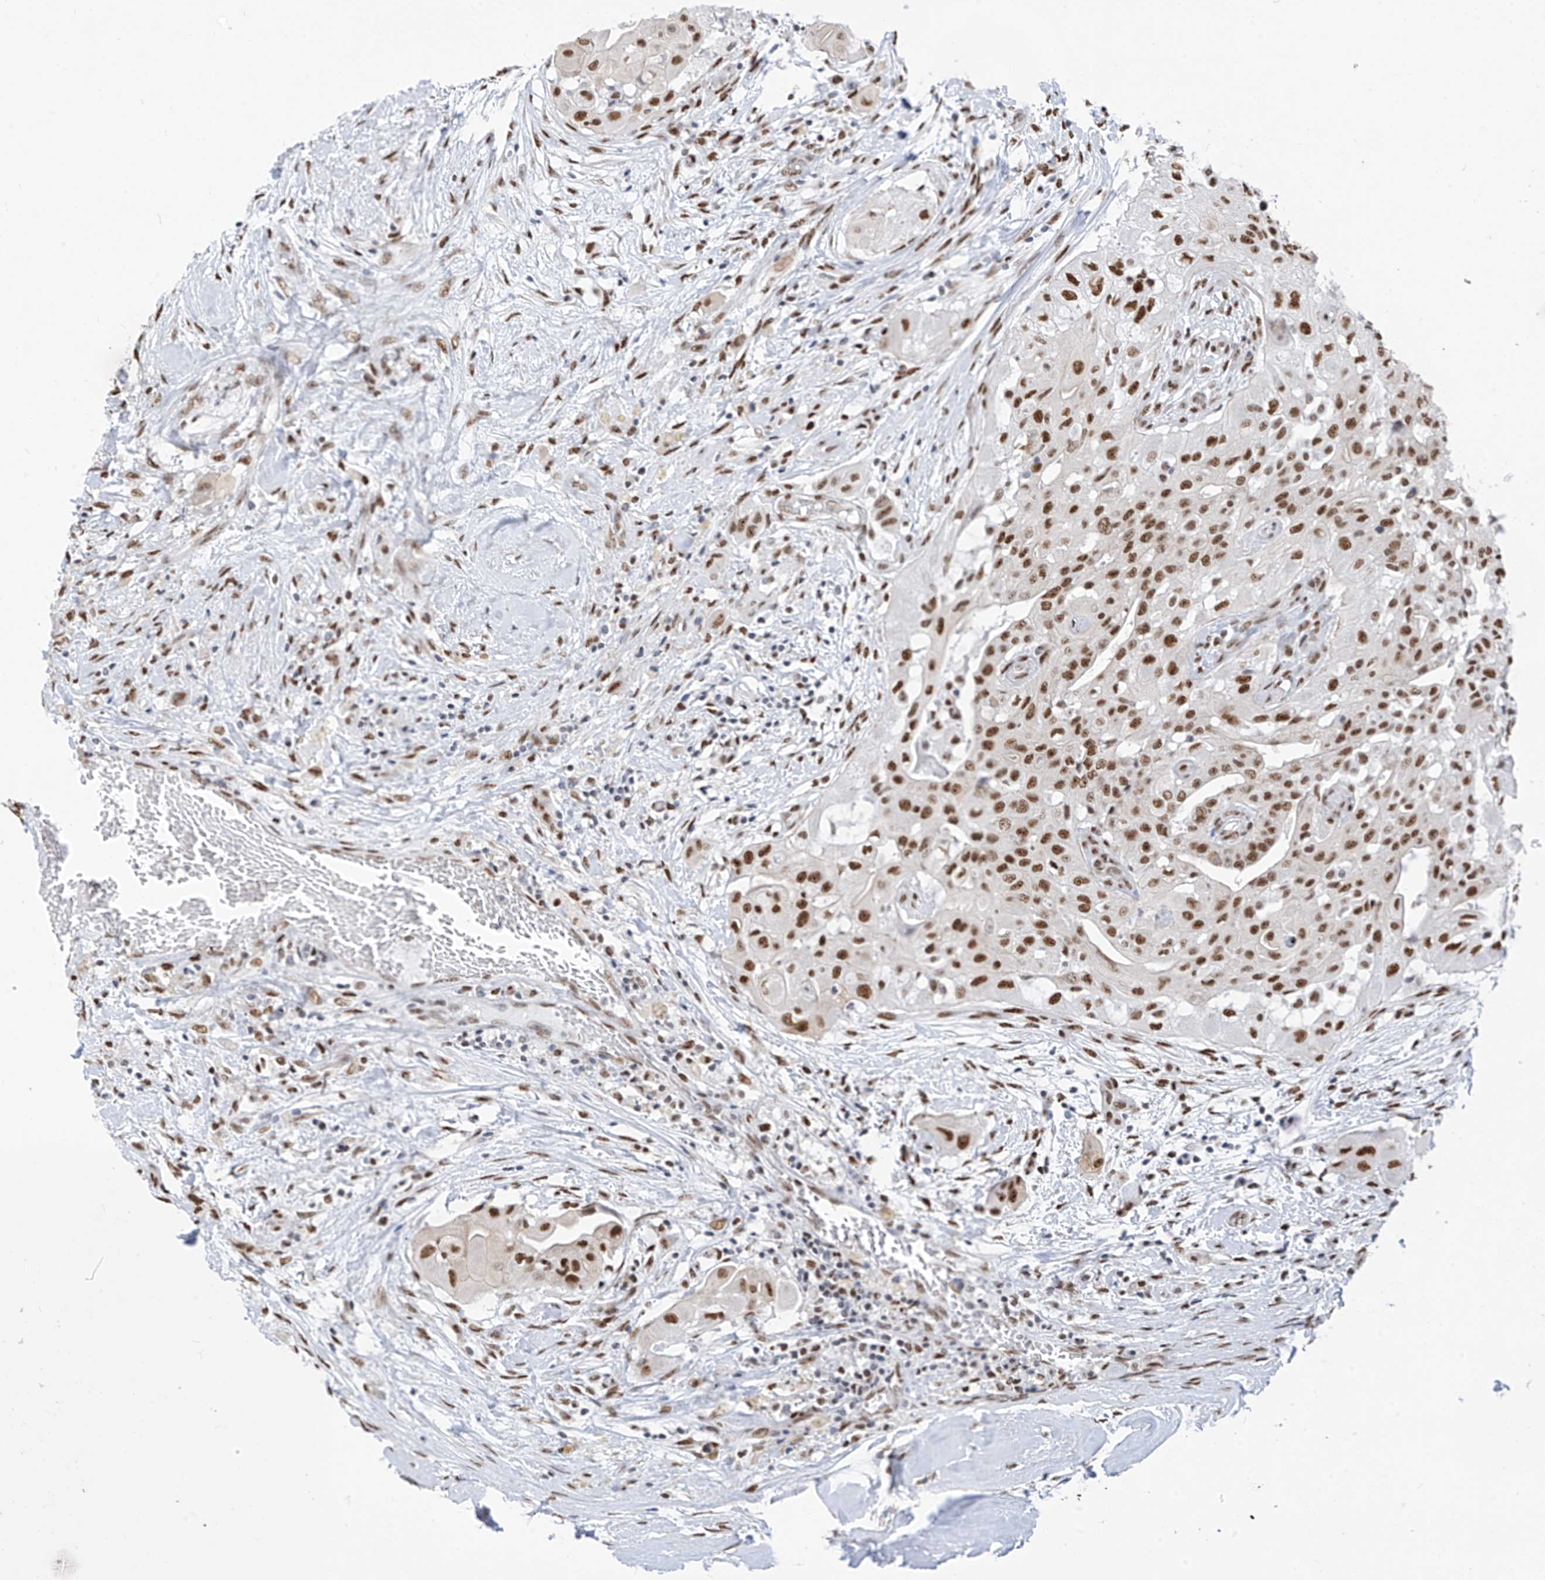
{"staining": {"intensity": "moderate", "quantity": ">75%", "location": "nuclear"}, "tissue": "thyroid cancer", "cell_type": "Tumor cells", "image_type": "cancer", "snomed": [{"axis": "morphology", "description": "Papillary adenocarcinoma, NOS"}, {"axis": "topography", "description": "Thyroid gland"}], "caption": "IHC of thyroid cancer (papillary adenocarcinoma) reveals medium levels of moderate nuclear positivity in about >75% of tumor cells.", "gene": "KHSRP", "patient": {"sex": "female", "age": 59}}